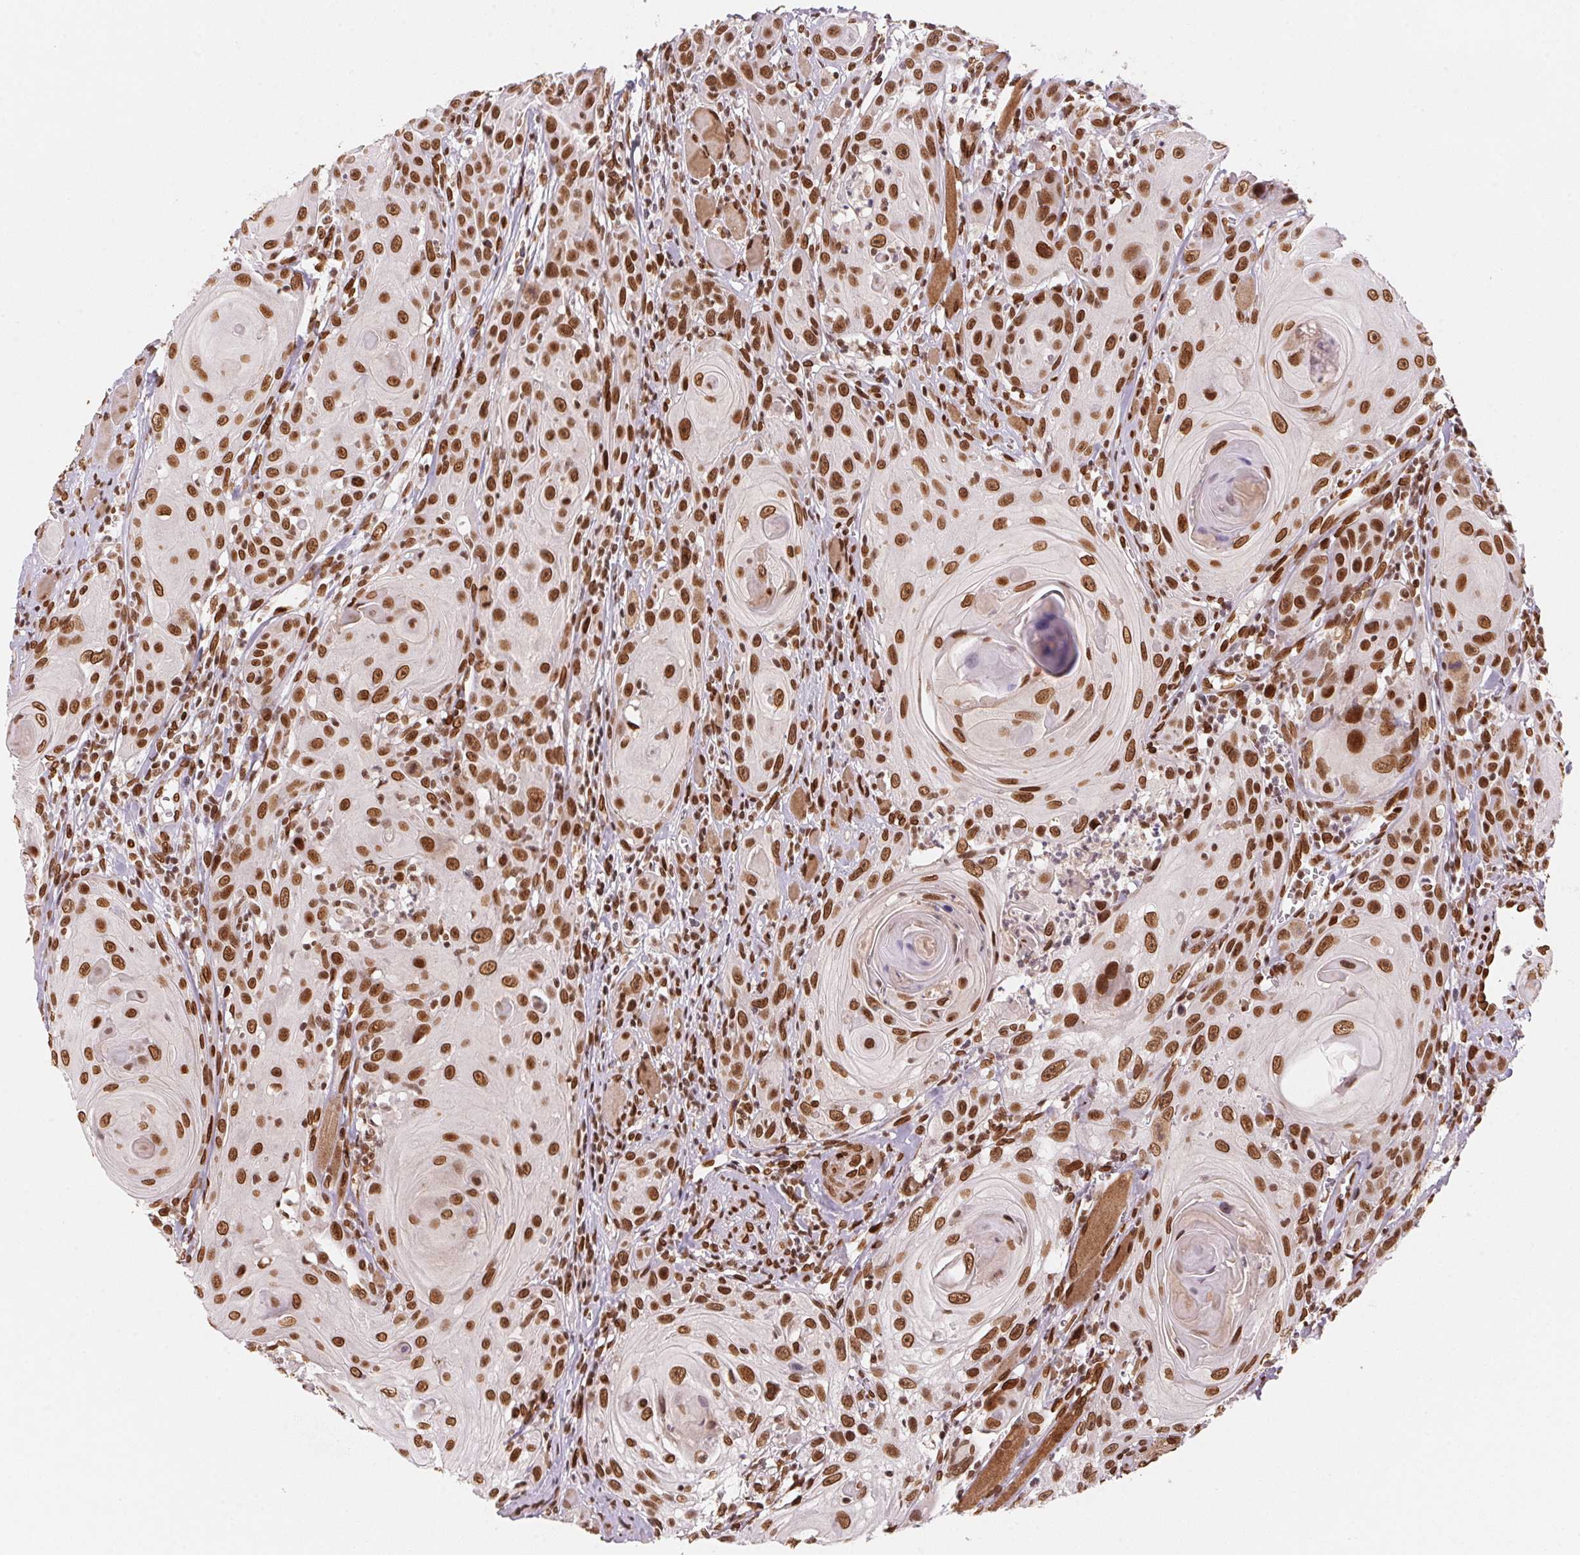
{"staining": {"intensity": "strong", "quantity": ">75%", "location": "cytoplasmic/membranous,nuclear"}, "tissue": "head and neck cancer", "cell_type": "Tumor cells", "image_type": "cancer", "snomed": [{"axis": "morphology", "description": "Squamous cell carcinoma, NOS"}, {"axis": "topography", "description": "Head-Neck"}], "caption": "A brown stain highlights strong cytoplasmic/membranous and nuclear positivity of a protein in human head and neck cancer tumor cells.", "gene": "SAP30BP", "patient": {"sex": "female", "age": 80}}